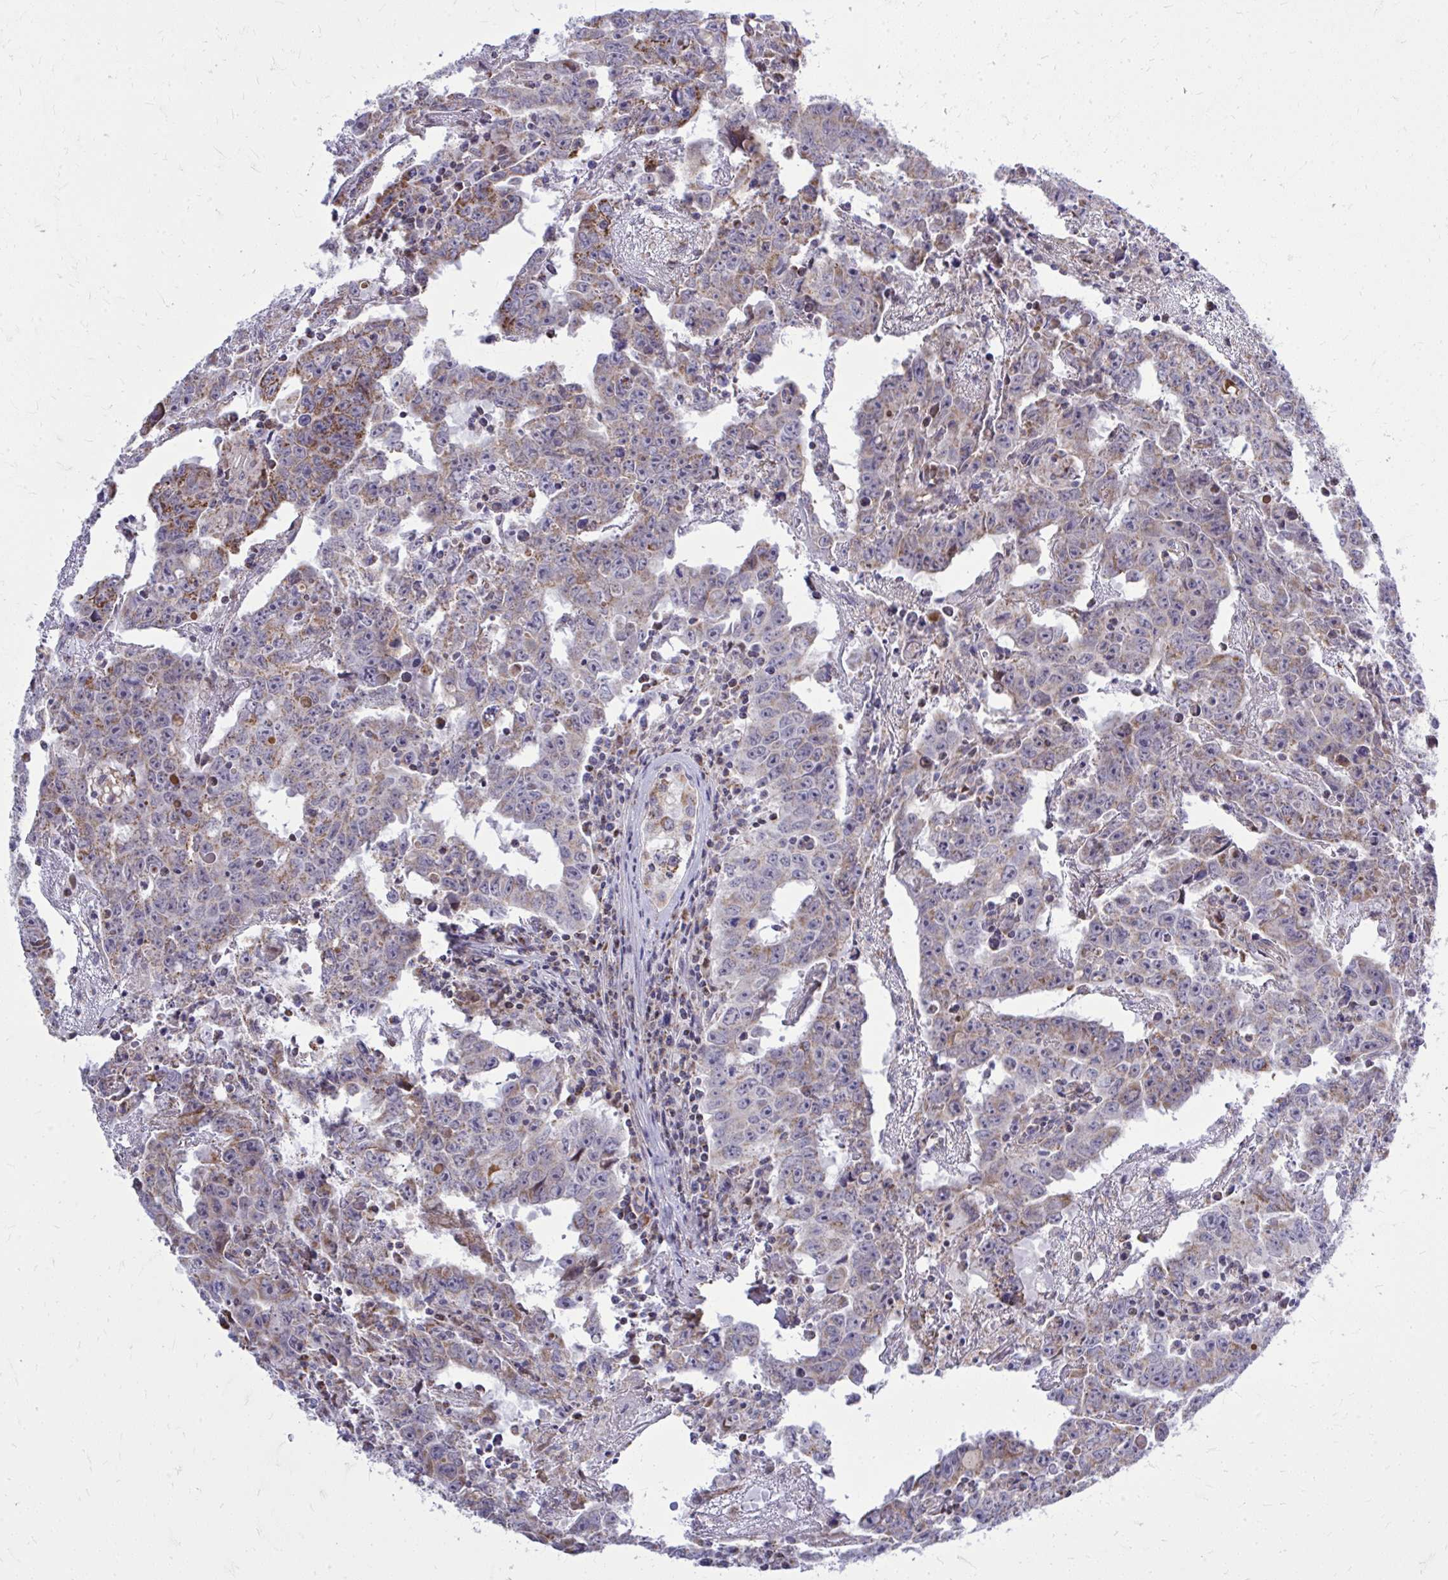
{"staining": {"intensity": "moderate", "quantity": "25%-75%", "location": "cytoplasmic/membranous"}, "tissue": "testis cancer", "cell_type": "Tumor cells", "image_type": "cancer", "snomed": [{"axis": "morphology", "description": "Carcinoma, Embryonal, NOS"}, {"axis": "topography", "description": "Testis"}], "caption": "Immunohistochemistry (IHC) micrograph of human embryonal carcinoma (testis) stained for a protein (brown), which shows medium levels of moderate cytoplasmic/membranous positivity in approximately 25%-75% of tumor cells.", "gene": "ZNF362", "patient": {"sex": "male", "age": 22}}